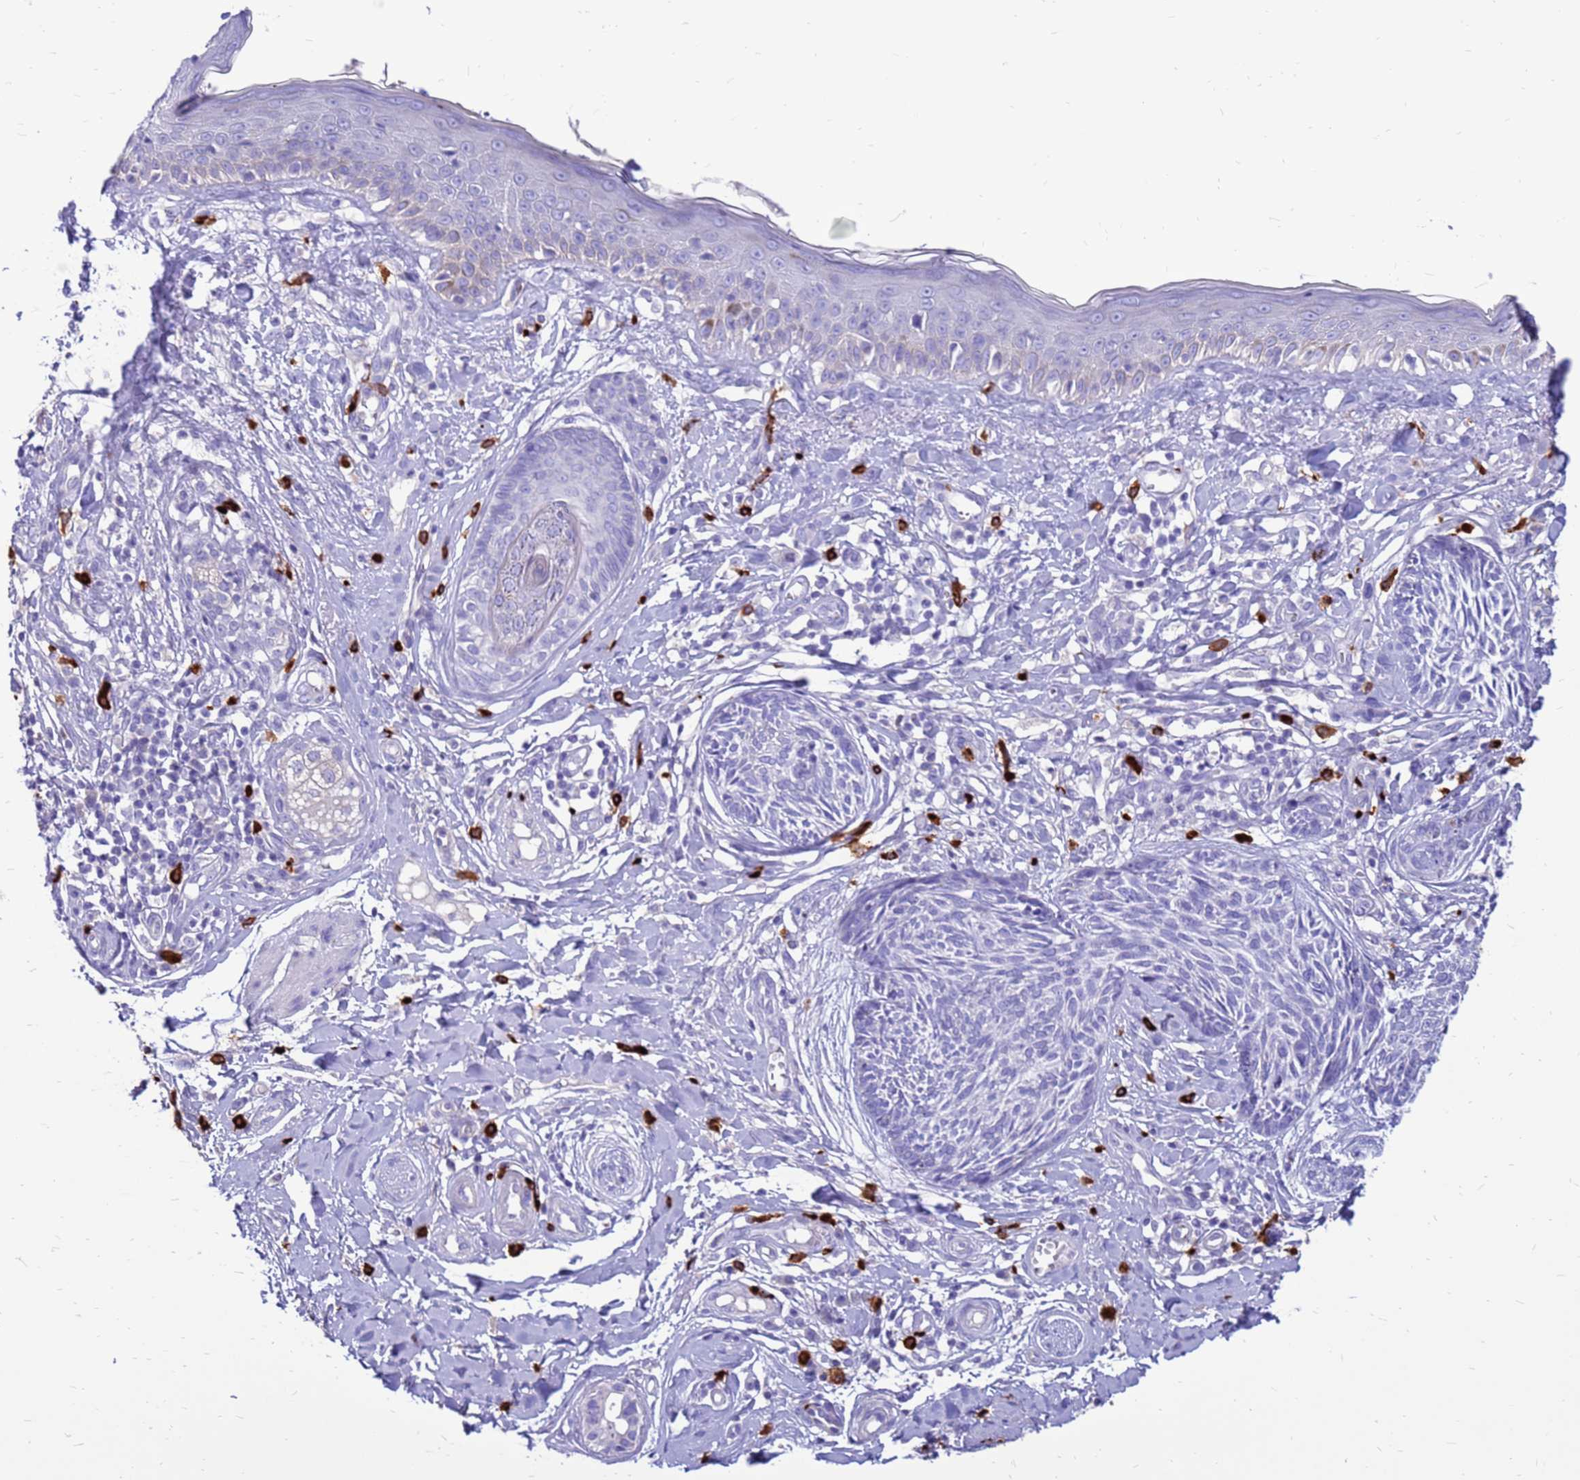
{"staining": {"intensity": "negative", "quantity": "none", "location": "none"}, "tissue": "skin cancer", "cell_type": "Tumor cells", "image_type": "cancer", "snomed": [{"axis": "morphology", "description": "Squamous cell carcinoma, NOS"}, {"axis": "topography", "description": "Skin"}], "caption": "An immunohistochemistry photomicrograph of squamous cell carcinoma (skin) is shown. There is no staining in tumor cells of squamous cell carcinoma (skin).", "gene": "PDE10A", "patient": {"sex": "male", "age": 82}}